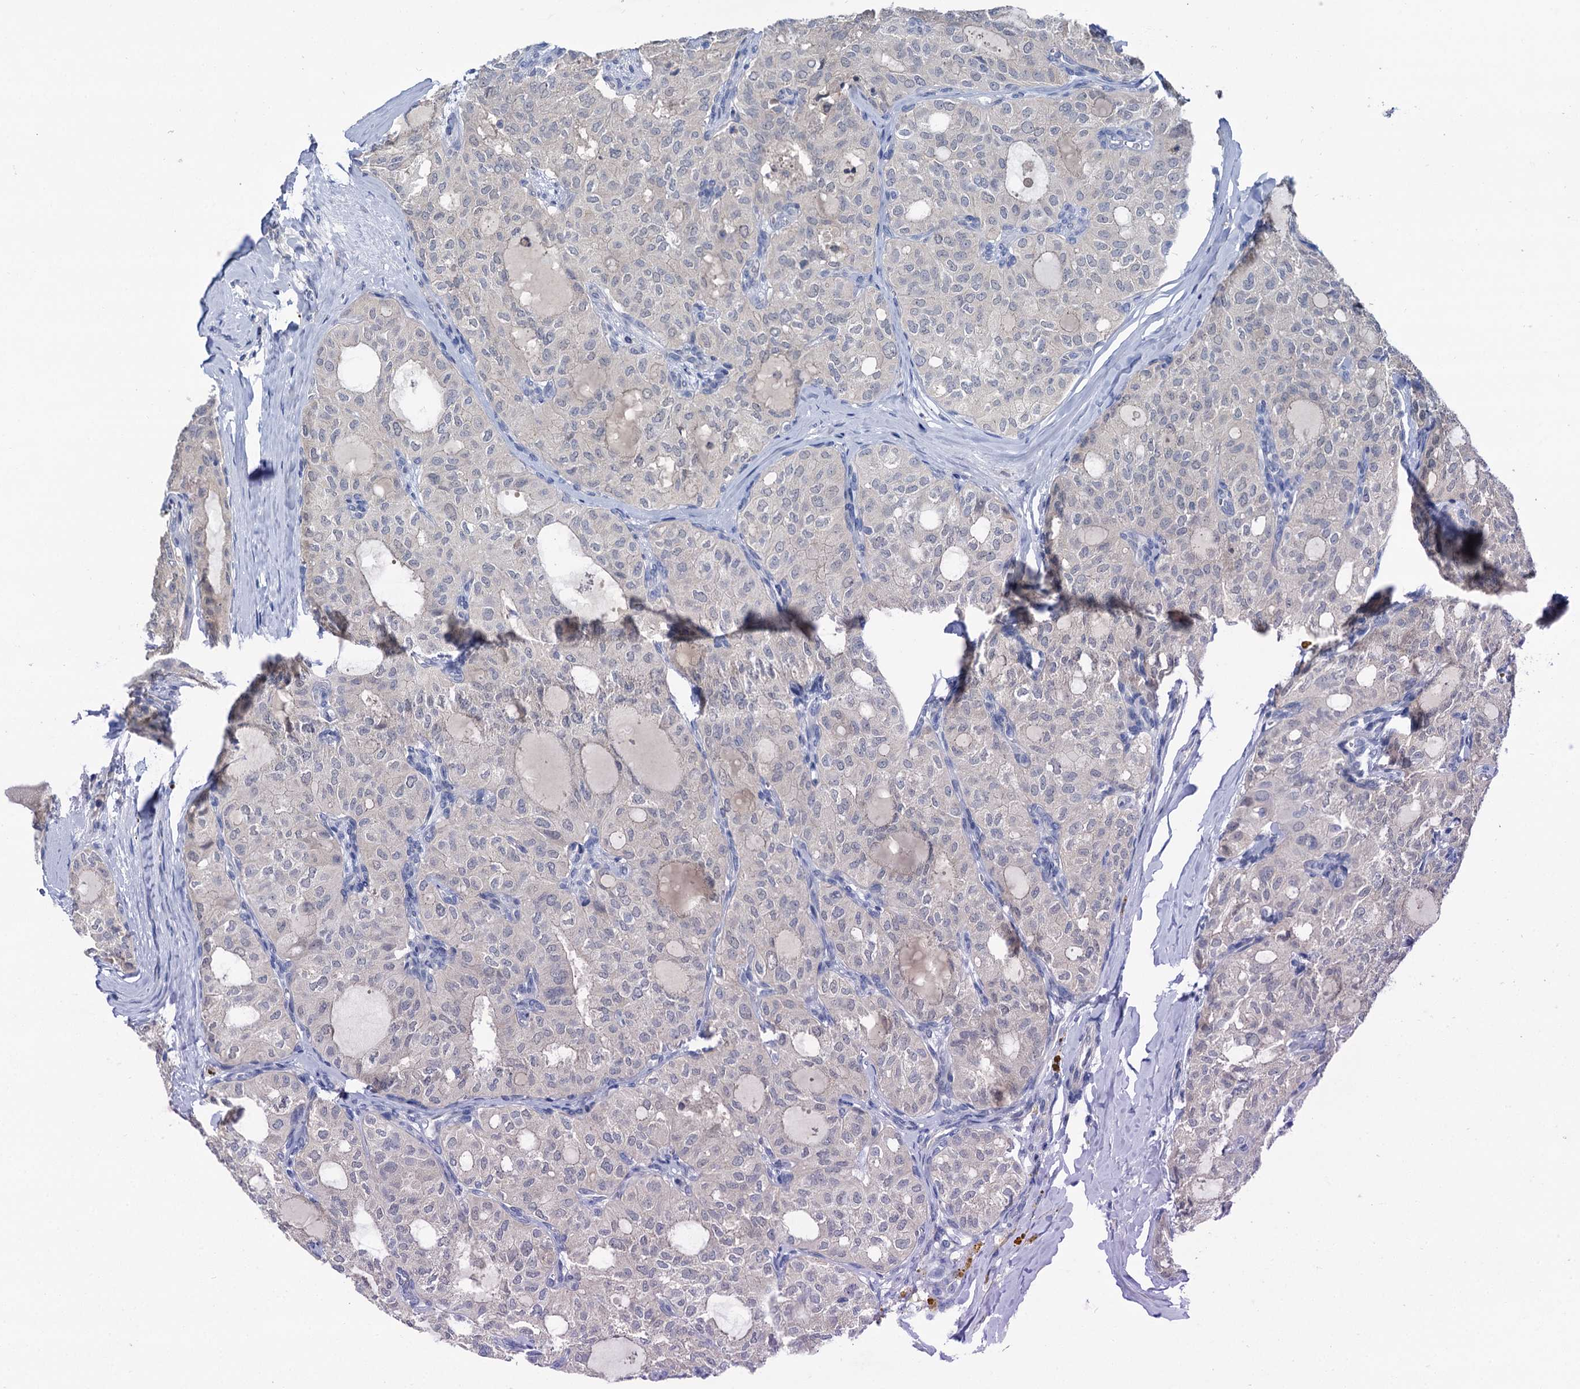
{"staining": {"intensity": "negative", "quantity": "none", "location": "none"}, "tissue": "thyroid cancer", "cell_type": "Tumor cells", "image_type": "cancer", "snomed": [{"axis": "morphology", "description": "Follicular adenoma carcinoma, NOS"}, {"axis": "topography", "description": "Thyroid gland"}], "caption": "An image of thyroid follicular adenoma carcinoma stained for a protein reveals no brown staining in tumor cells.", "gene": "ANKRD42", "patient": {"sex": "male", "age": 75}}